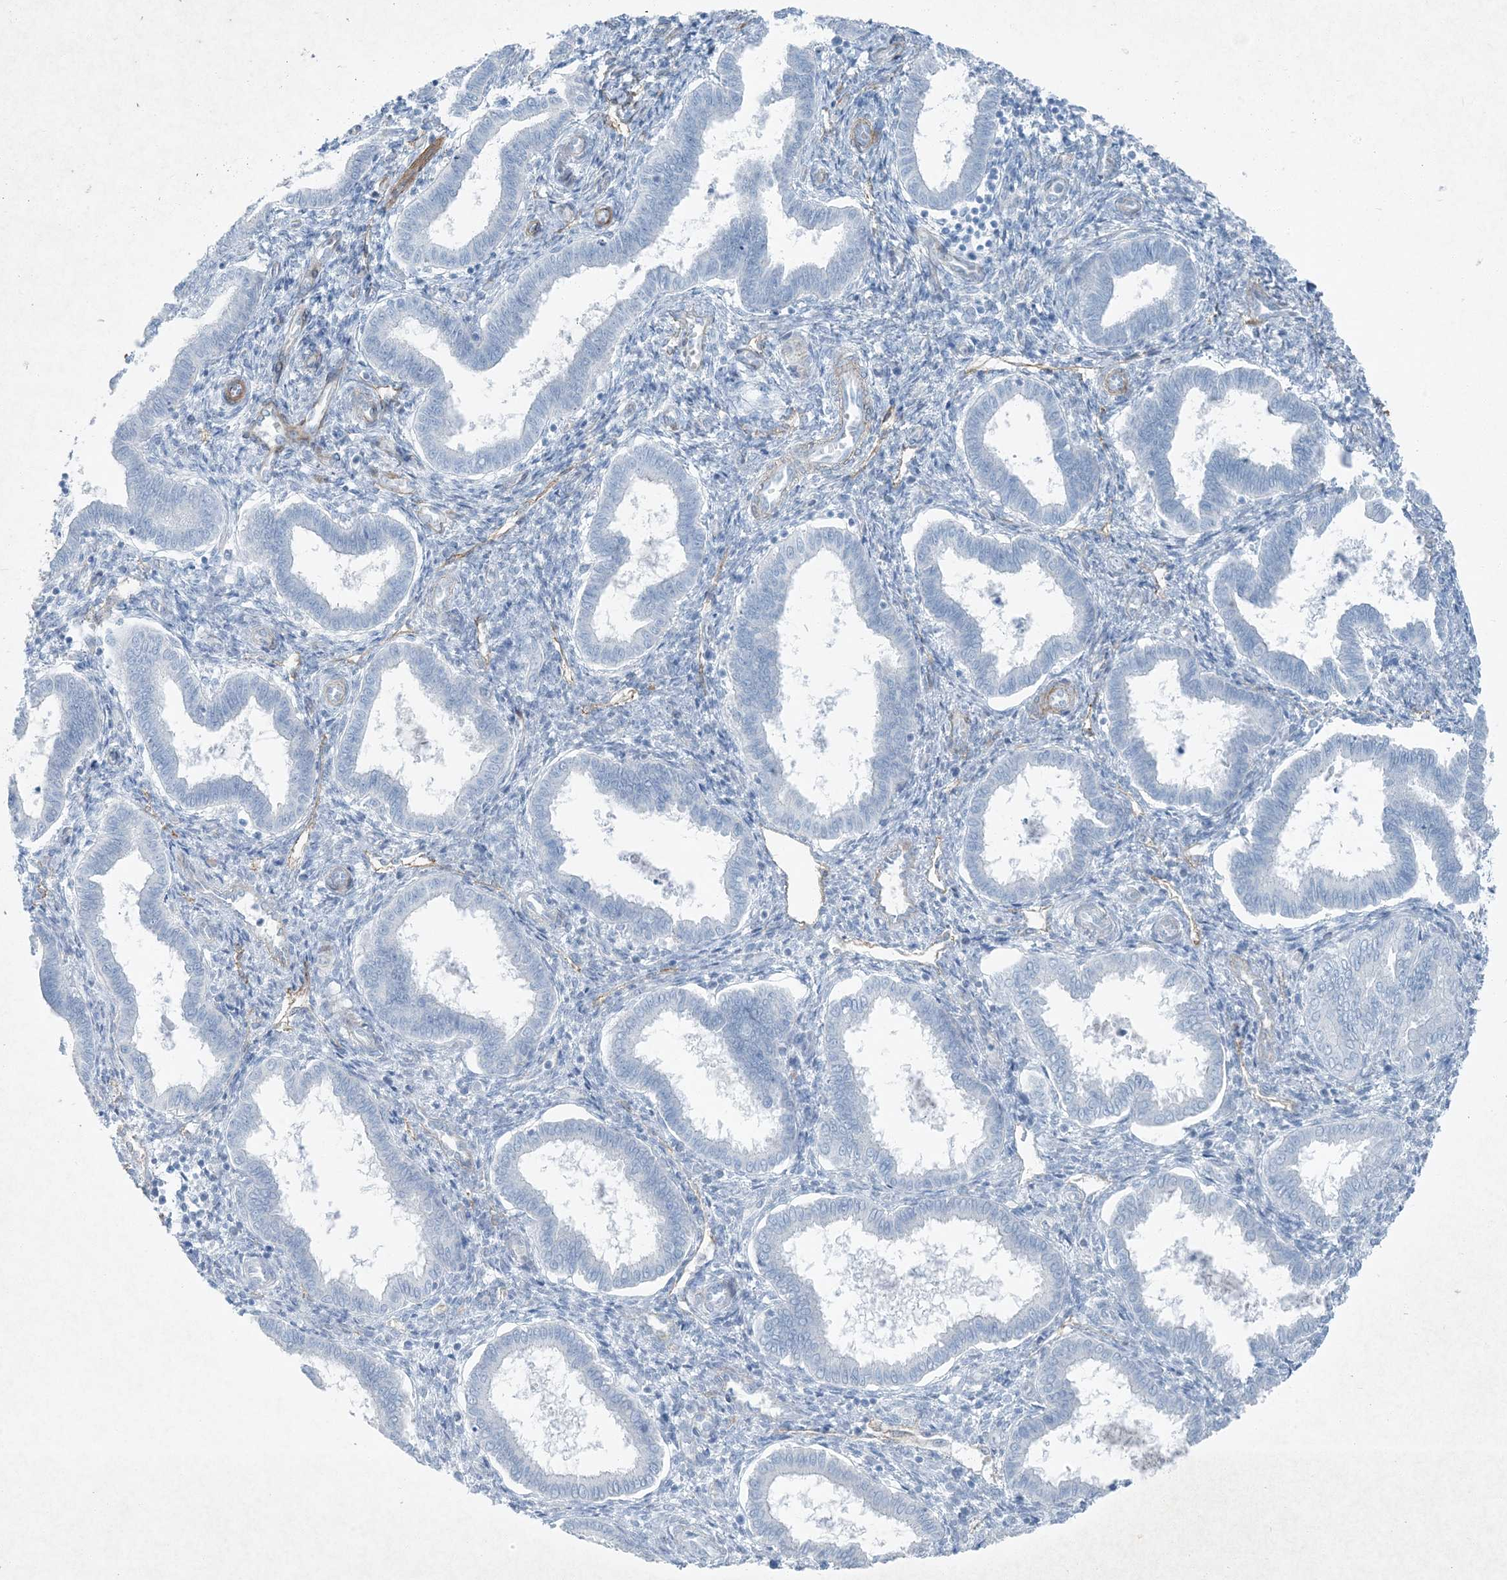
{"staining": {"intensity": "negative", "quantity": "none", "location": "none"}, "tissue": "endometrium", "cell_type": "Cells in endometrial stroma", "image_type": "normal", "snomed": [{"axis": "morphology", "description": "Normal tissue, NOS"}, {"axis": "topography", "description": "Endometrium"}], "caption": "Protein analysis of benign endometrium reveals no significant positivity in cells in endometrial stroma. (Brightfield microscopy of DAB immunohistochemistry at high magnification).", "gene": "PGM5", "patient": {"sex": "female", "age": 24}}